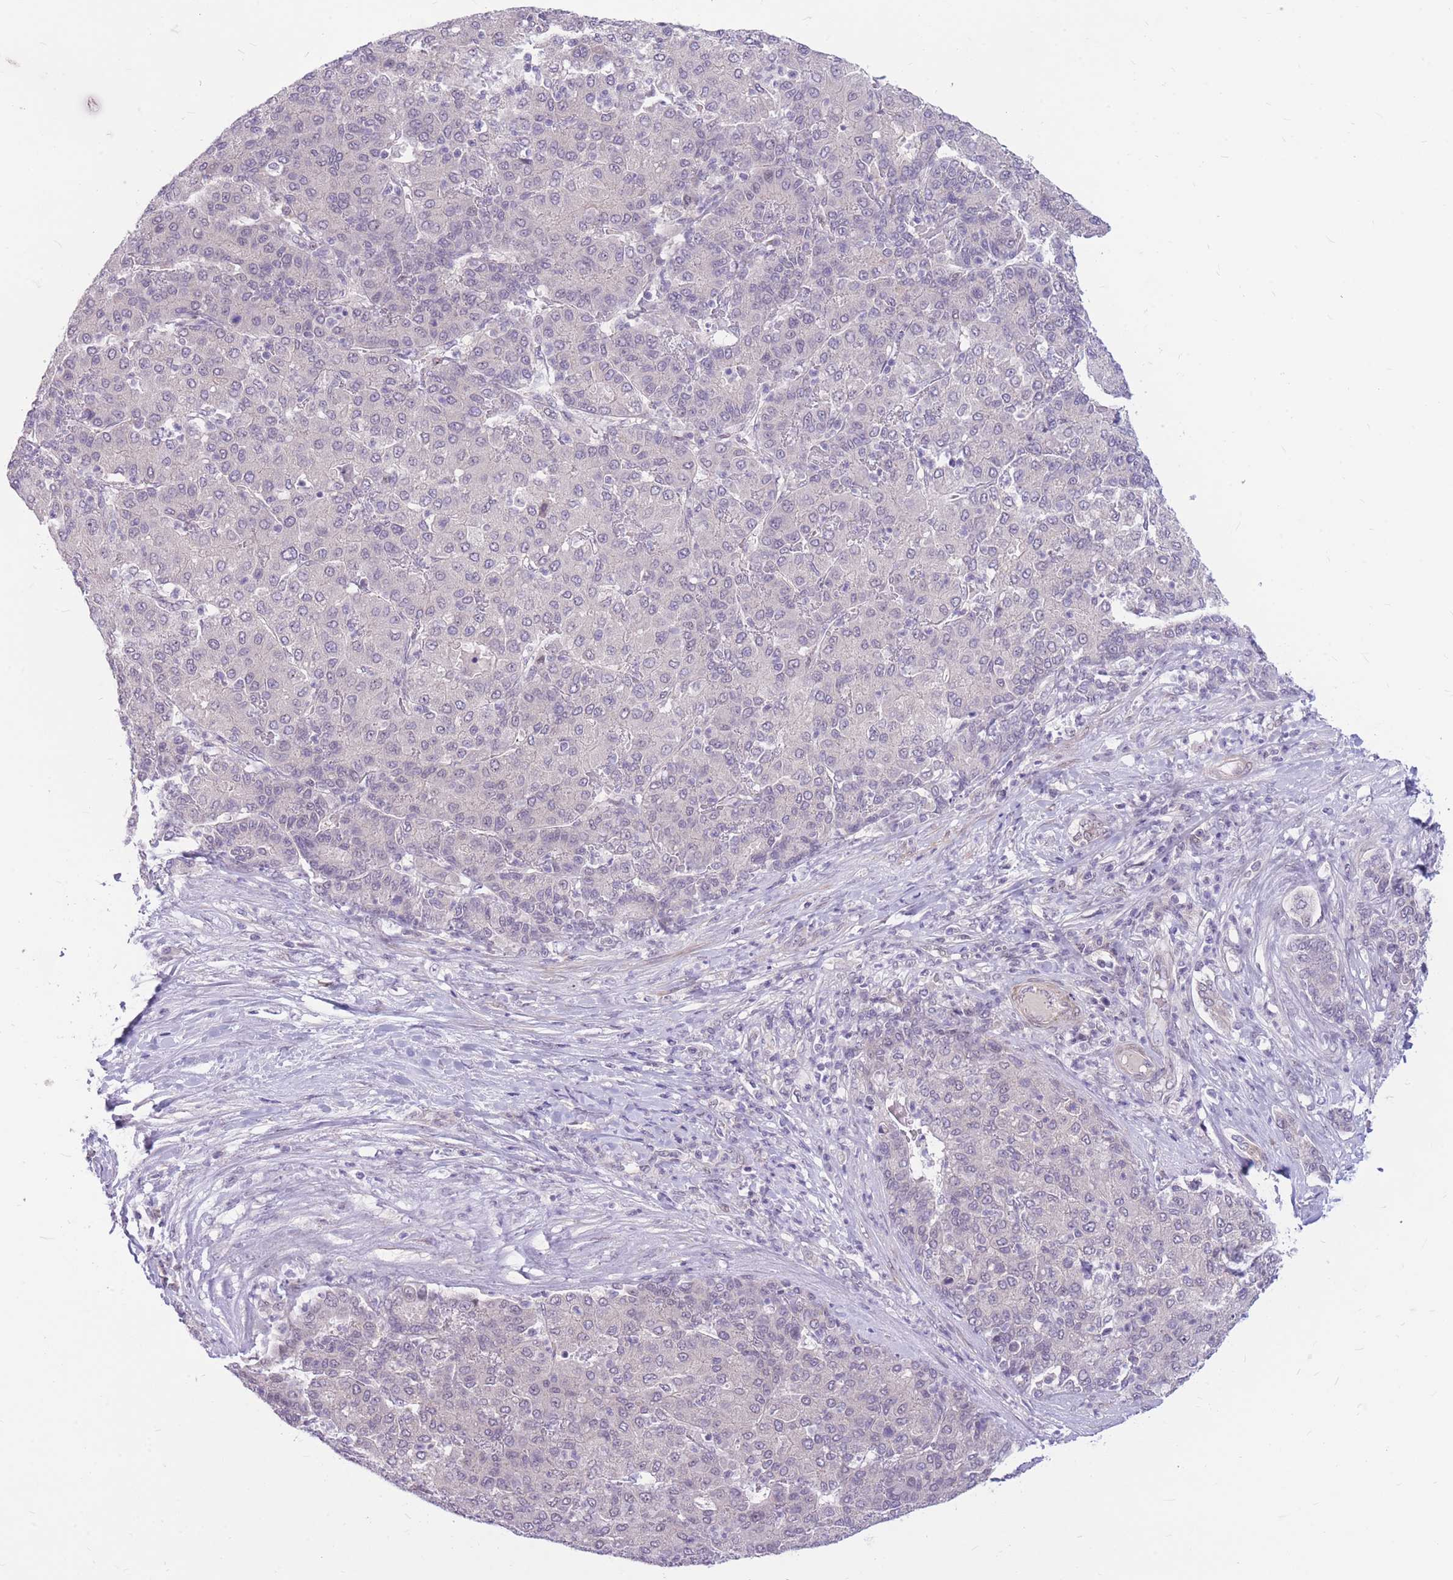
{"staining": {"intensity": "negative", "quantity": "none", "location": "none"}, "tissue": "liver cancer", "cell_type": "Tumor cells", "image_type": "cancer", "snomed": [{"axis": "morphology", "description": "Carcinoma, Hepatocellular, NOS"}, {"axis": "topography", "description": "Liver"}], "caption": "Photomicrograph shows no significant protein positivity in tumor cells of liver cancer.", "gene": "ERCC2", "patient": {"sex": "male", "age": 65}}